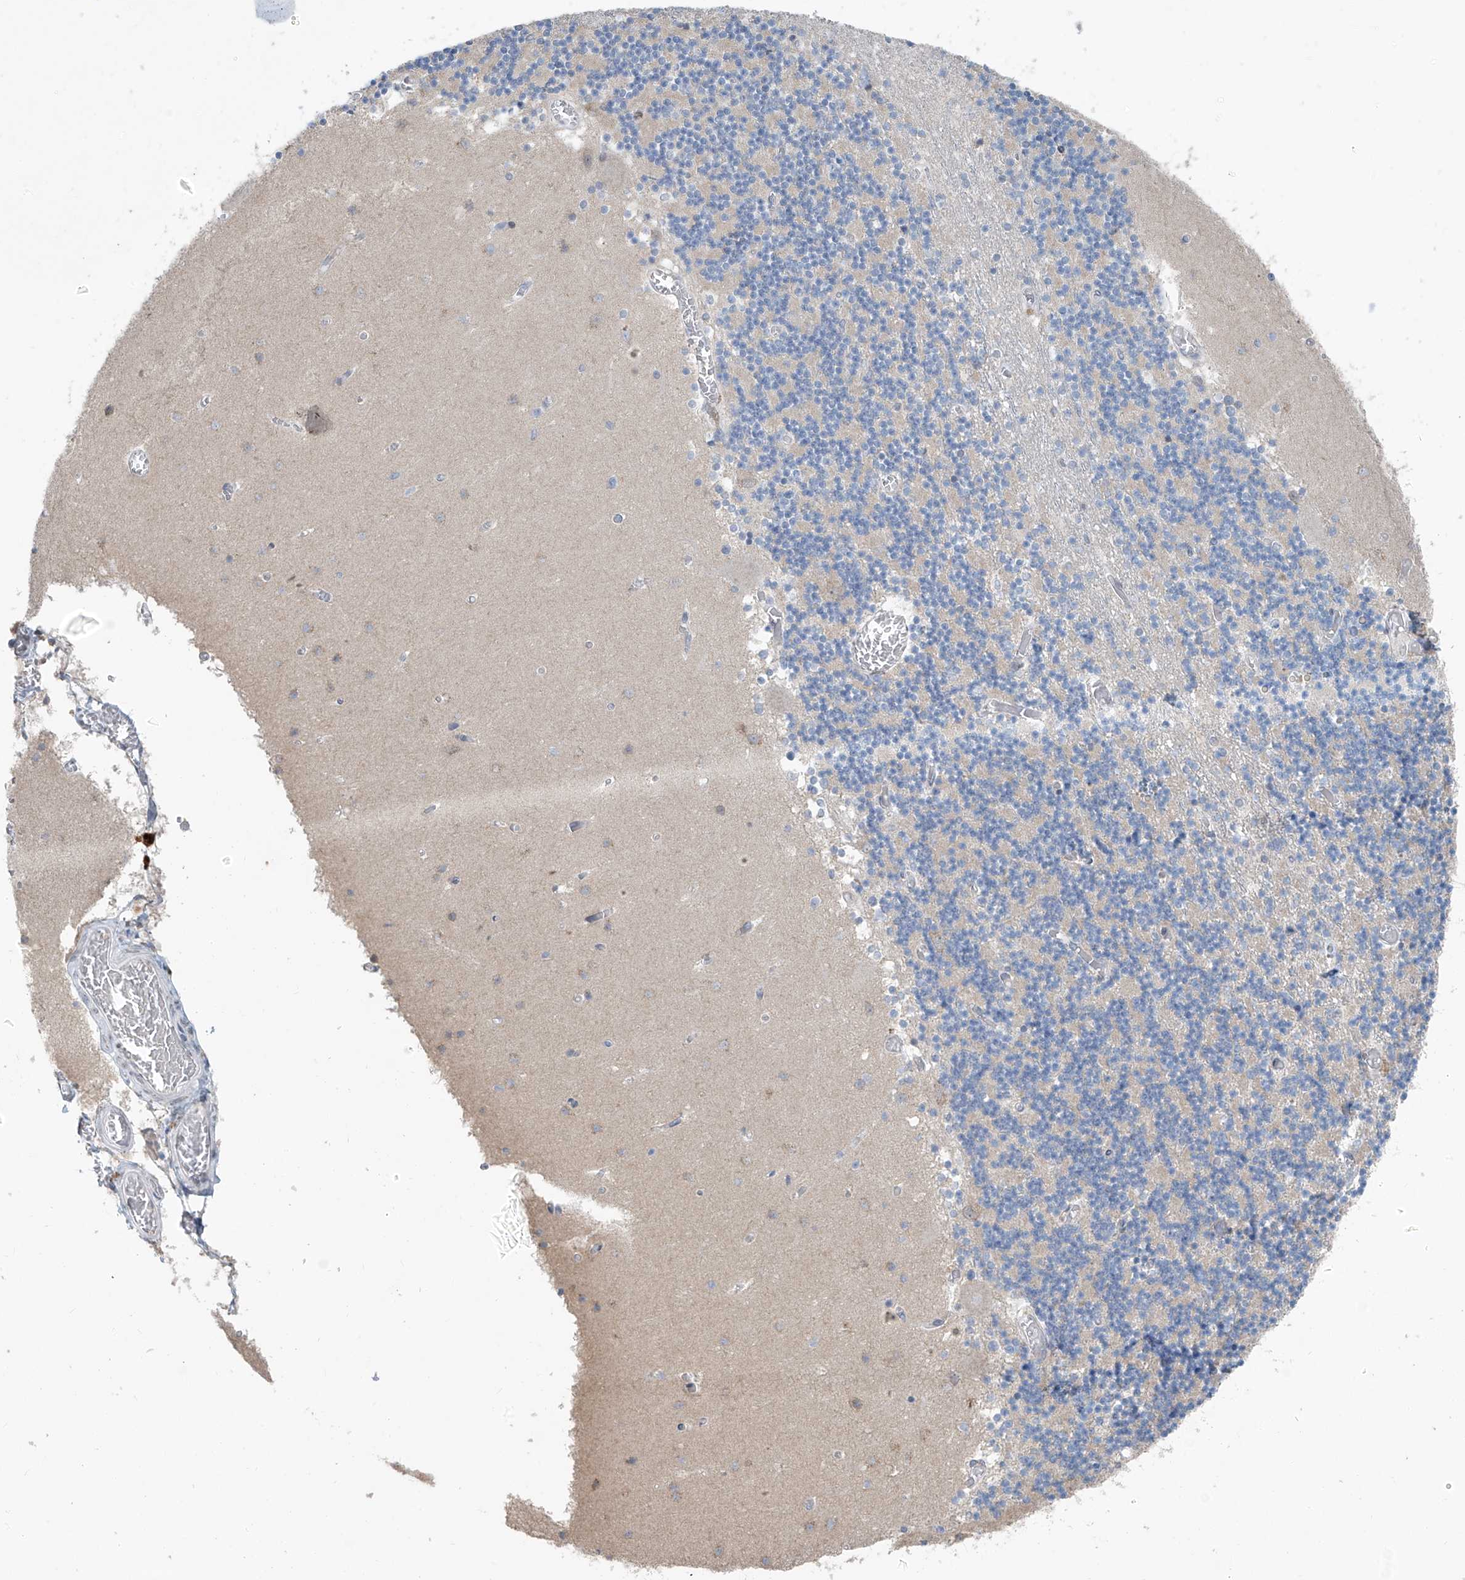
{"staining": {"intensity": "negative", "quantity": "none", "location": "none"}, "tissue": "cerebellum", "cell_type": "Cells in granular layer", "image_type": "normal", "snomed": [{"axis": "morphology", "description": "Normal tissue, NOS"}, {"axis": "topography", "description": "Cerebellum"}], "caption": "IHC of unremarkable human cerebellum shows no positivity in cells in granular layer. (DAB (3,3'-diaminobenzidine) IHC with hematoxylin counter stain).", "gene": "CYP4V2", "patient": {"sex": "female", "age": 28}}